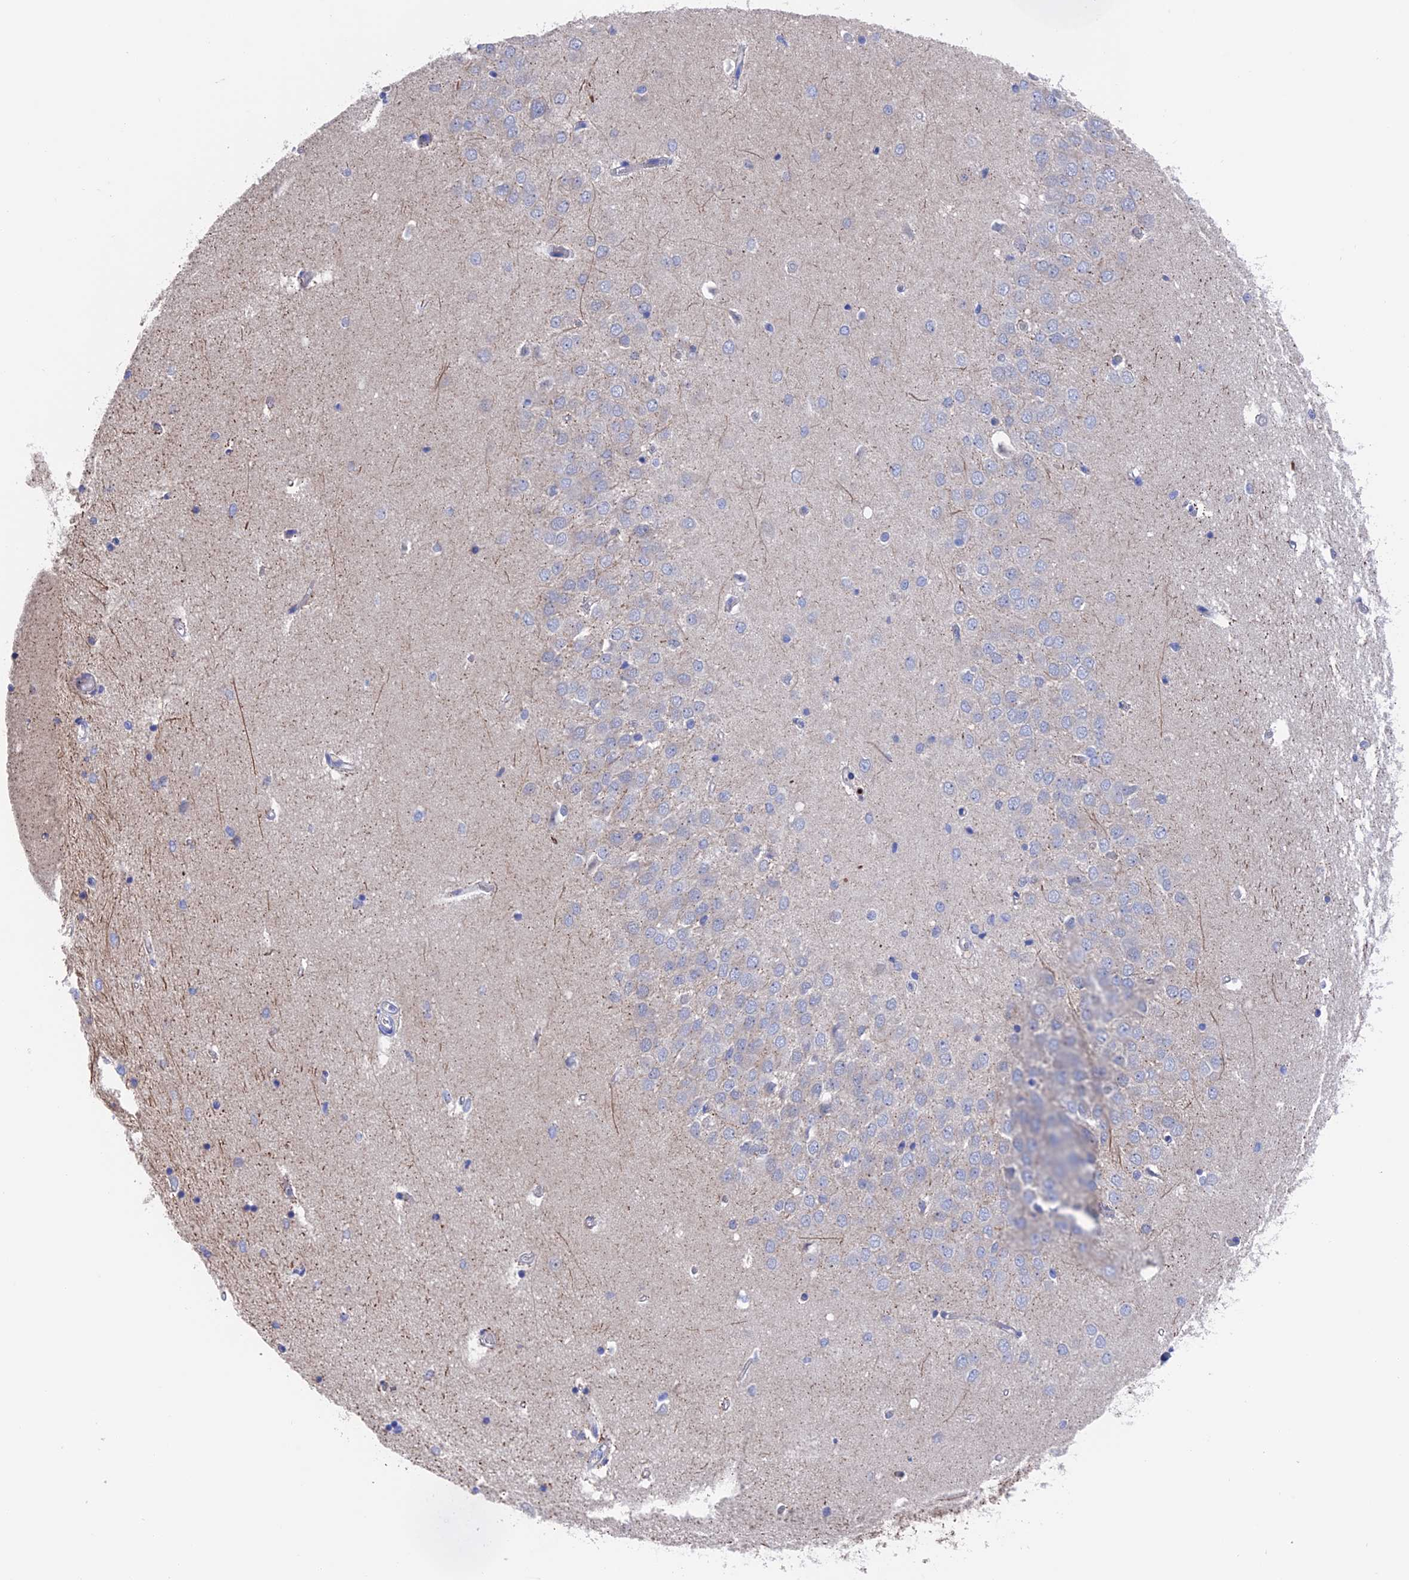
{"staining": {"intensity": "moderate", "quantity": "<25%", "location": "cytoplasmic/membranous"}, "tissue": "hippocampus", "cell_type": "Glial cells", "image_type": "normal", "snomed": [{"axis": "morphology", "description": "Normal tissue, NOS"}, {"axis": "topography", "description": "Hippocampus"}], "caption": "Protein expression analysis of normal human hippocampus reveals moderate cytoplasmic/membranous positivity in approximately <25% of glial cells.", "gene": "HPF1", "patient": {"sex": "male", "age": 45}}